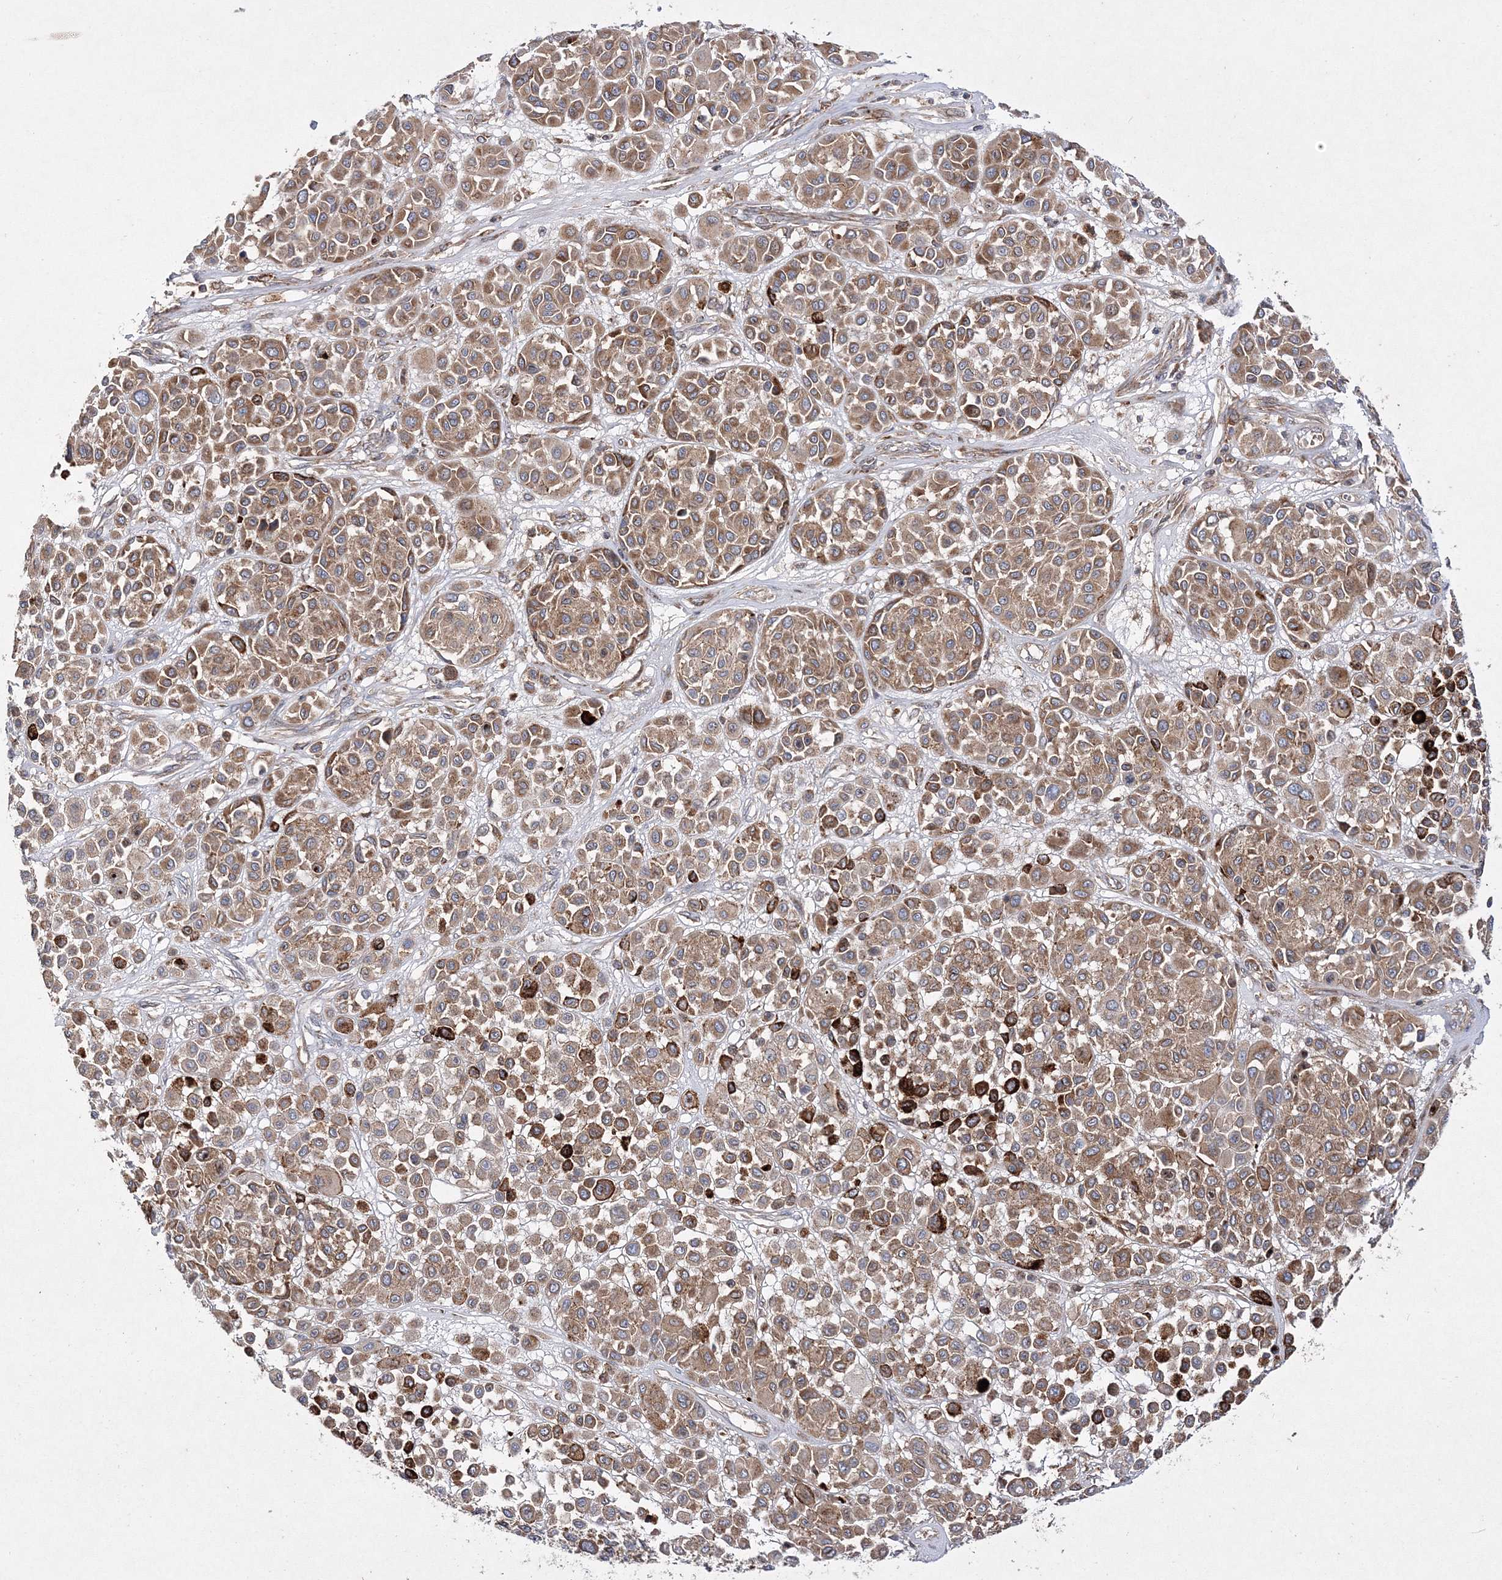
{"staining": {"intensity": "moderate", "quantity": ">75%", "location": "cytoplasmic/membranous"}, "tissue": "melanoma", "cell_type": "Tumor cells", "image_type": "cancer", "snomed": [{"axis": "morphology", "description": "Malignant melanoma, Metastatic site"}, {"axis": "topography", "description": "Soft tissue"}], "caption": "Melanoma was stained to show a protein in brown. There is medium levels of moderate cytoplasmic/membranous positivity in approximately >75% of tumor cells.", "gene": "DNAJC13", "patient": {"sex": "male", "age": 41}}